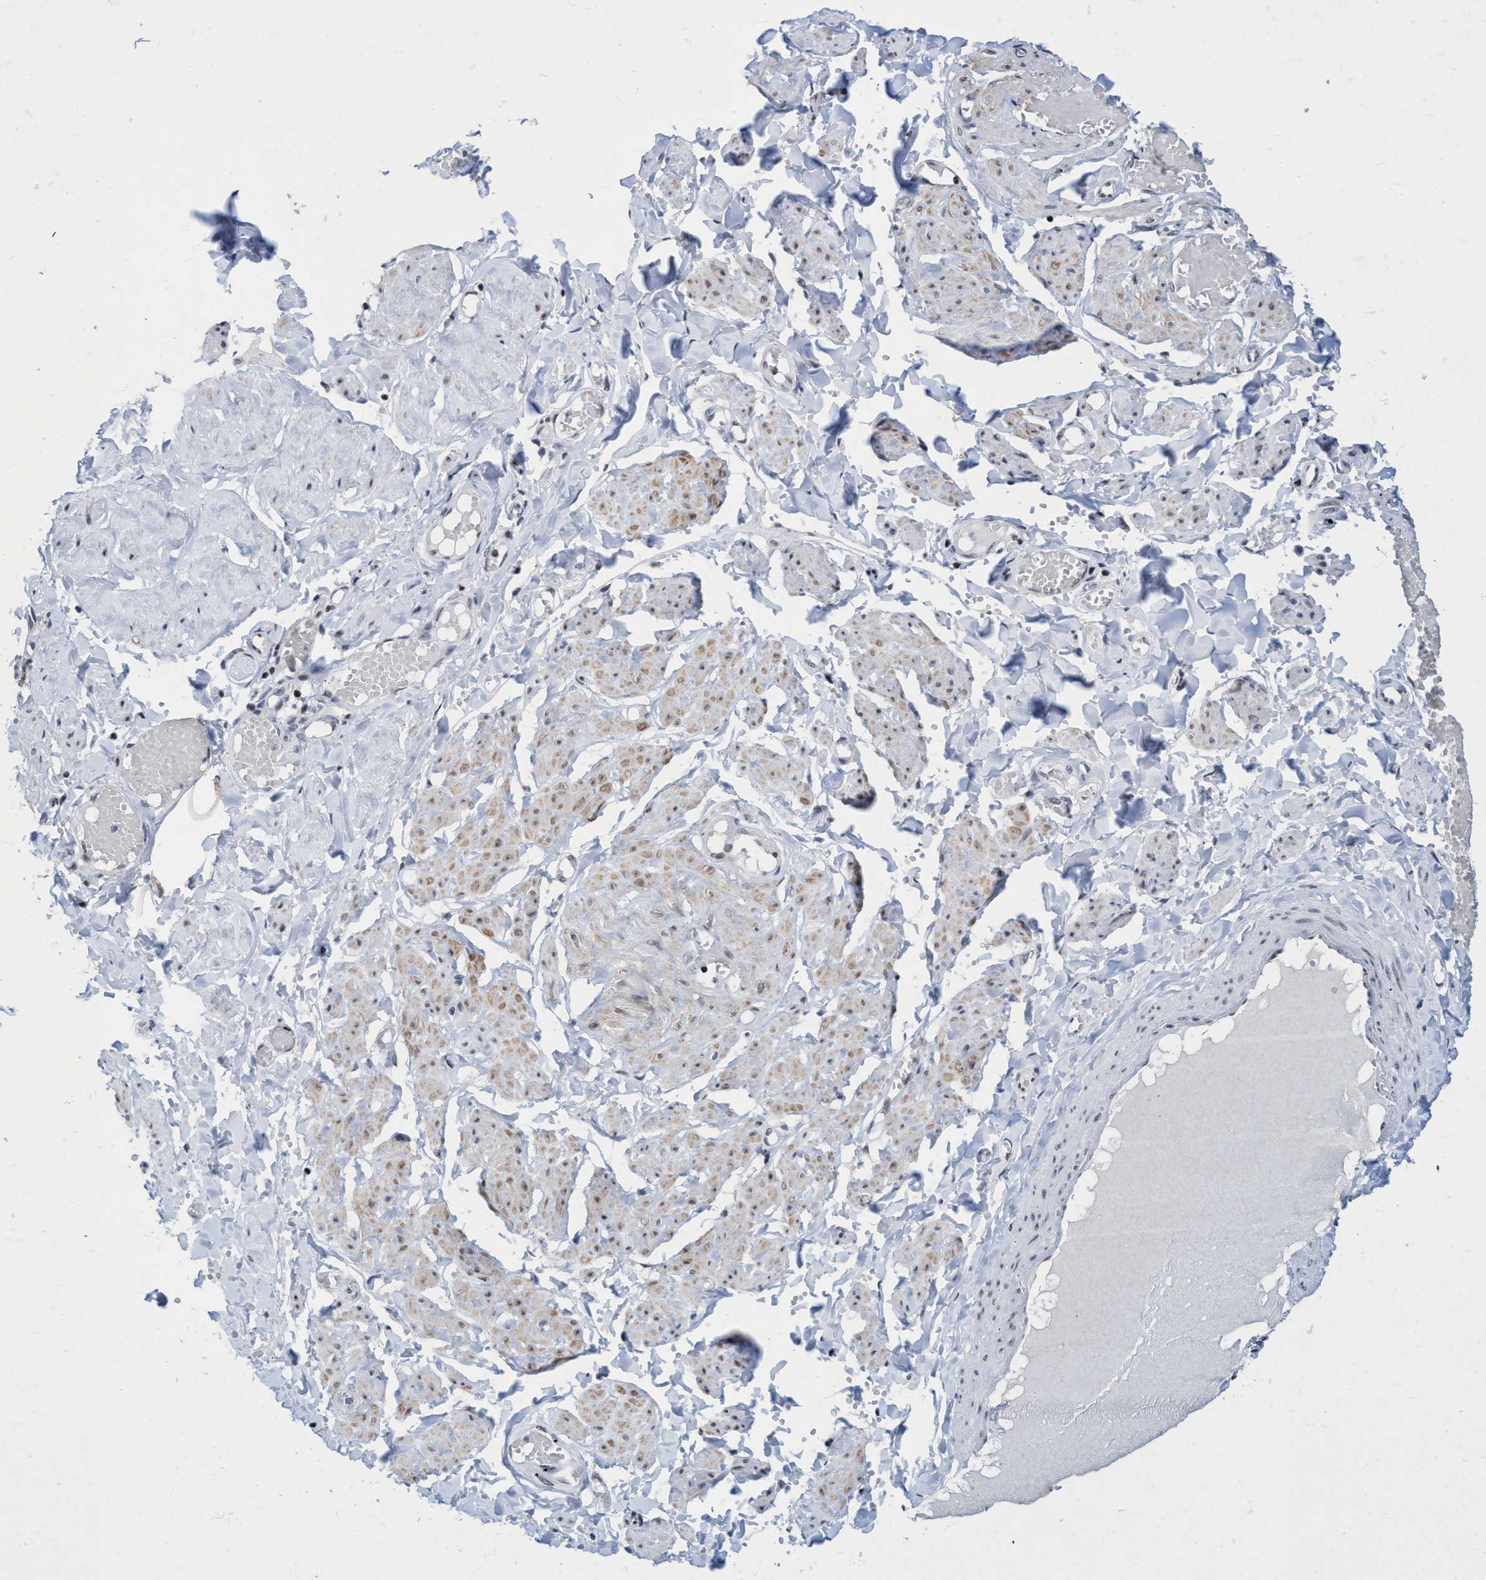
{"staining": {"intensity": "negative", "quantity": "none", "location": "none"}, "tissue": "soft tissue", "cell_type": "Chondrocytes", "image_type": "normal", "snomed": [{"axis": "morphology", "description": "Normal tissue, NOS"}, {"axis": "topography", "description": "Vascular tissue"}, {"axis": "topography", "description": "Fallopian tube"}, {"axis": "topography", "description": "Ovary"}], "caption": "Photomicrograph shows no significant protein expression in chondrocytes of benign soft tissue.", "gene": "C9orf78", "patient": {"sex": "female", "age": 67}}